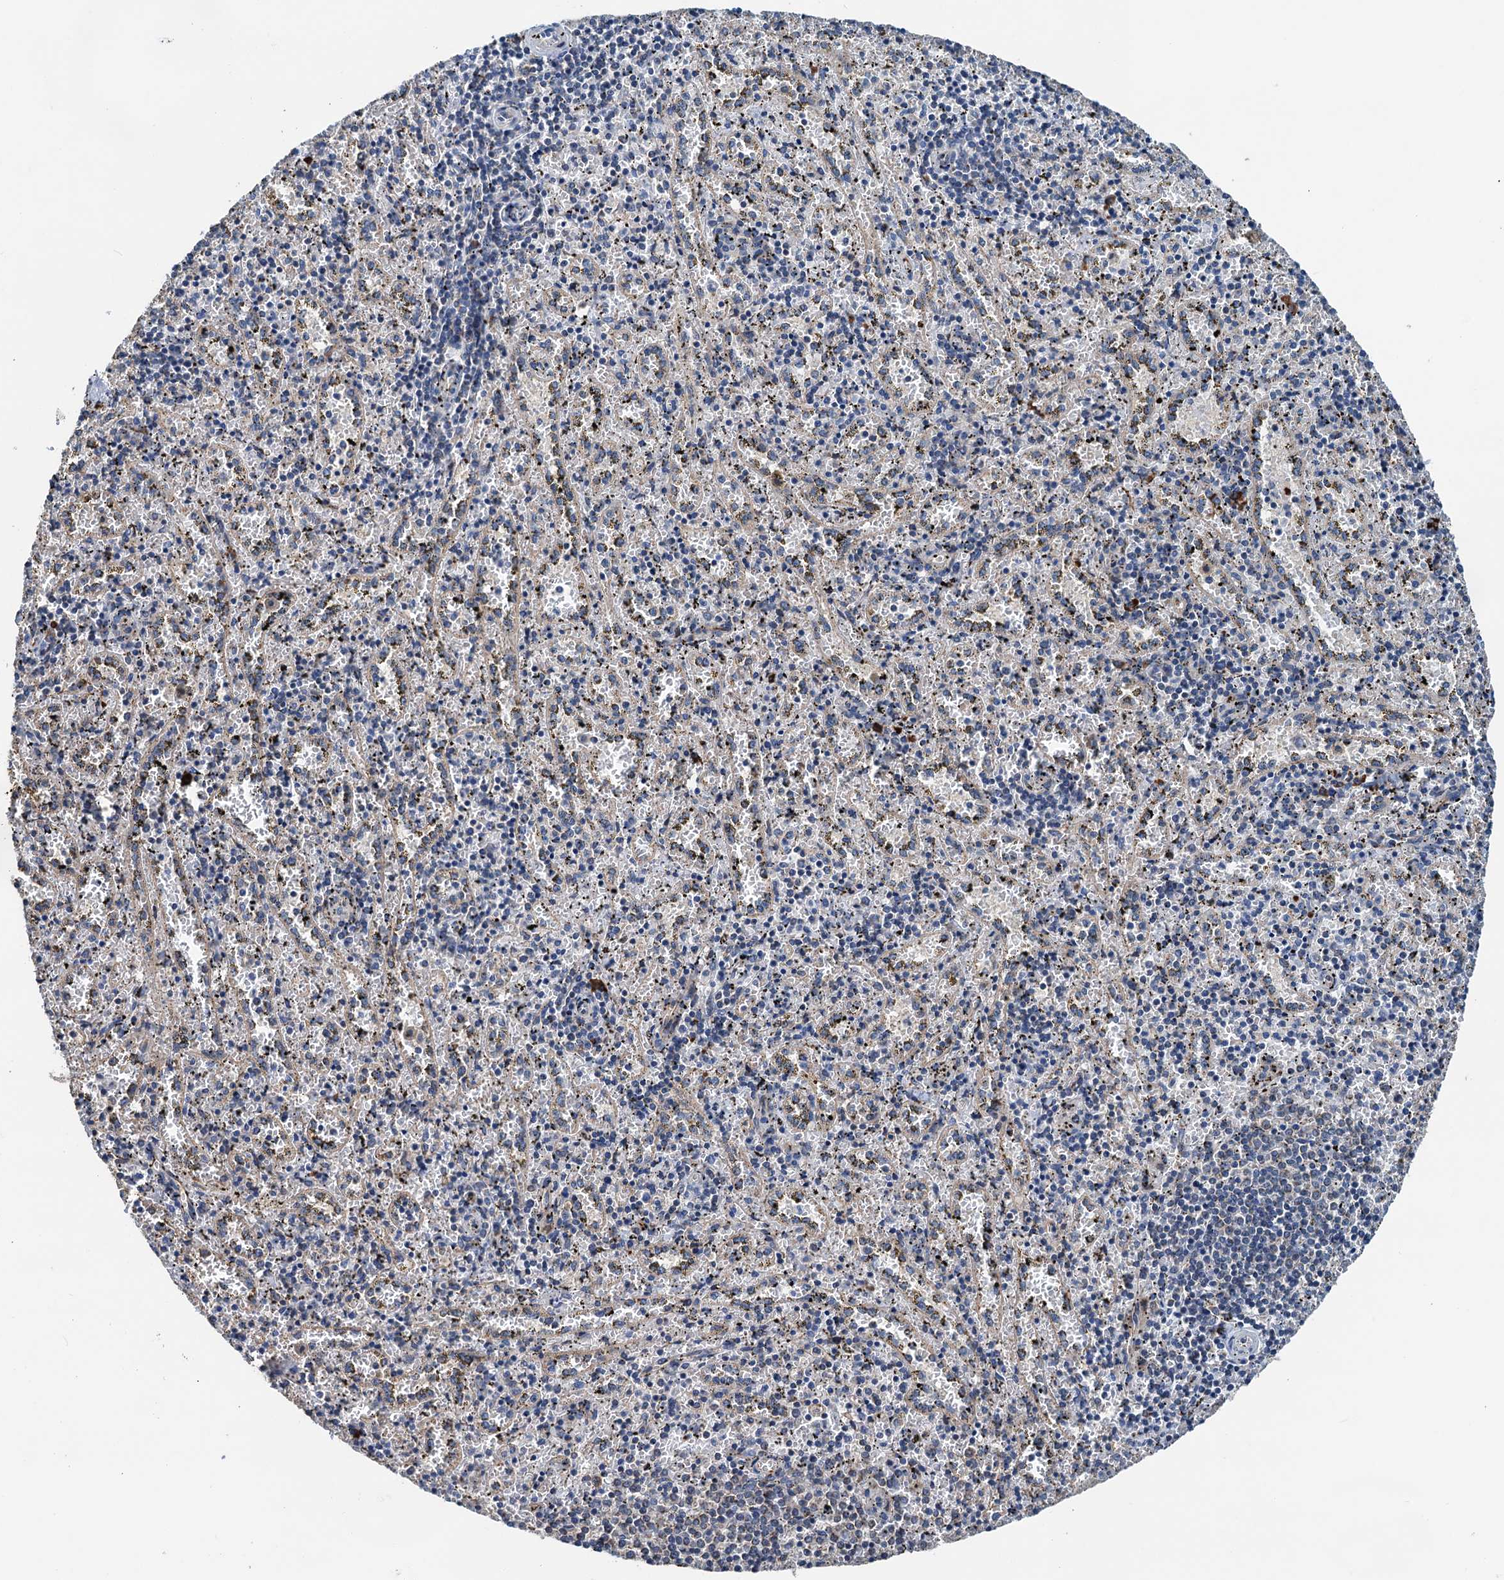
{"staining": {"intensity": "negative", "quantity": "none", "location": "none"}, "tissue": "spleen", "cell_type": "Cells in red pulp", "image_type": "normal", "snomed": [{"axis": "morphology", "description": "Normal tissue, NOS"}, {"axis": "topography", "description": "Spleen"}], "caption": "This is a photomicrograph of immunohistochemistry staining of benign spleen, which shows no positivity in cells in red pulp.", "gene": "ELAC1", "patient": {"sex": "male", "age": 11}}